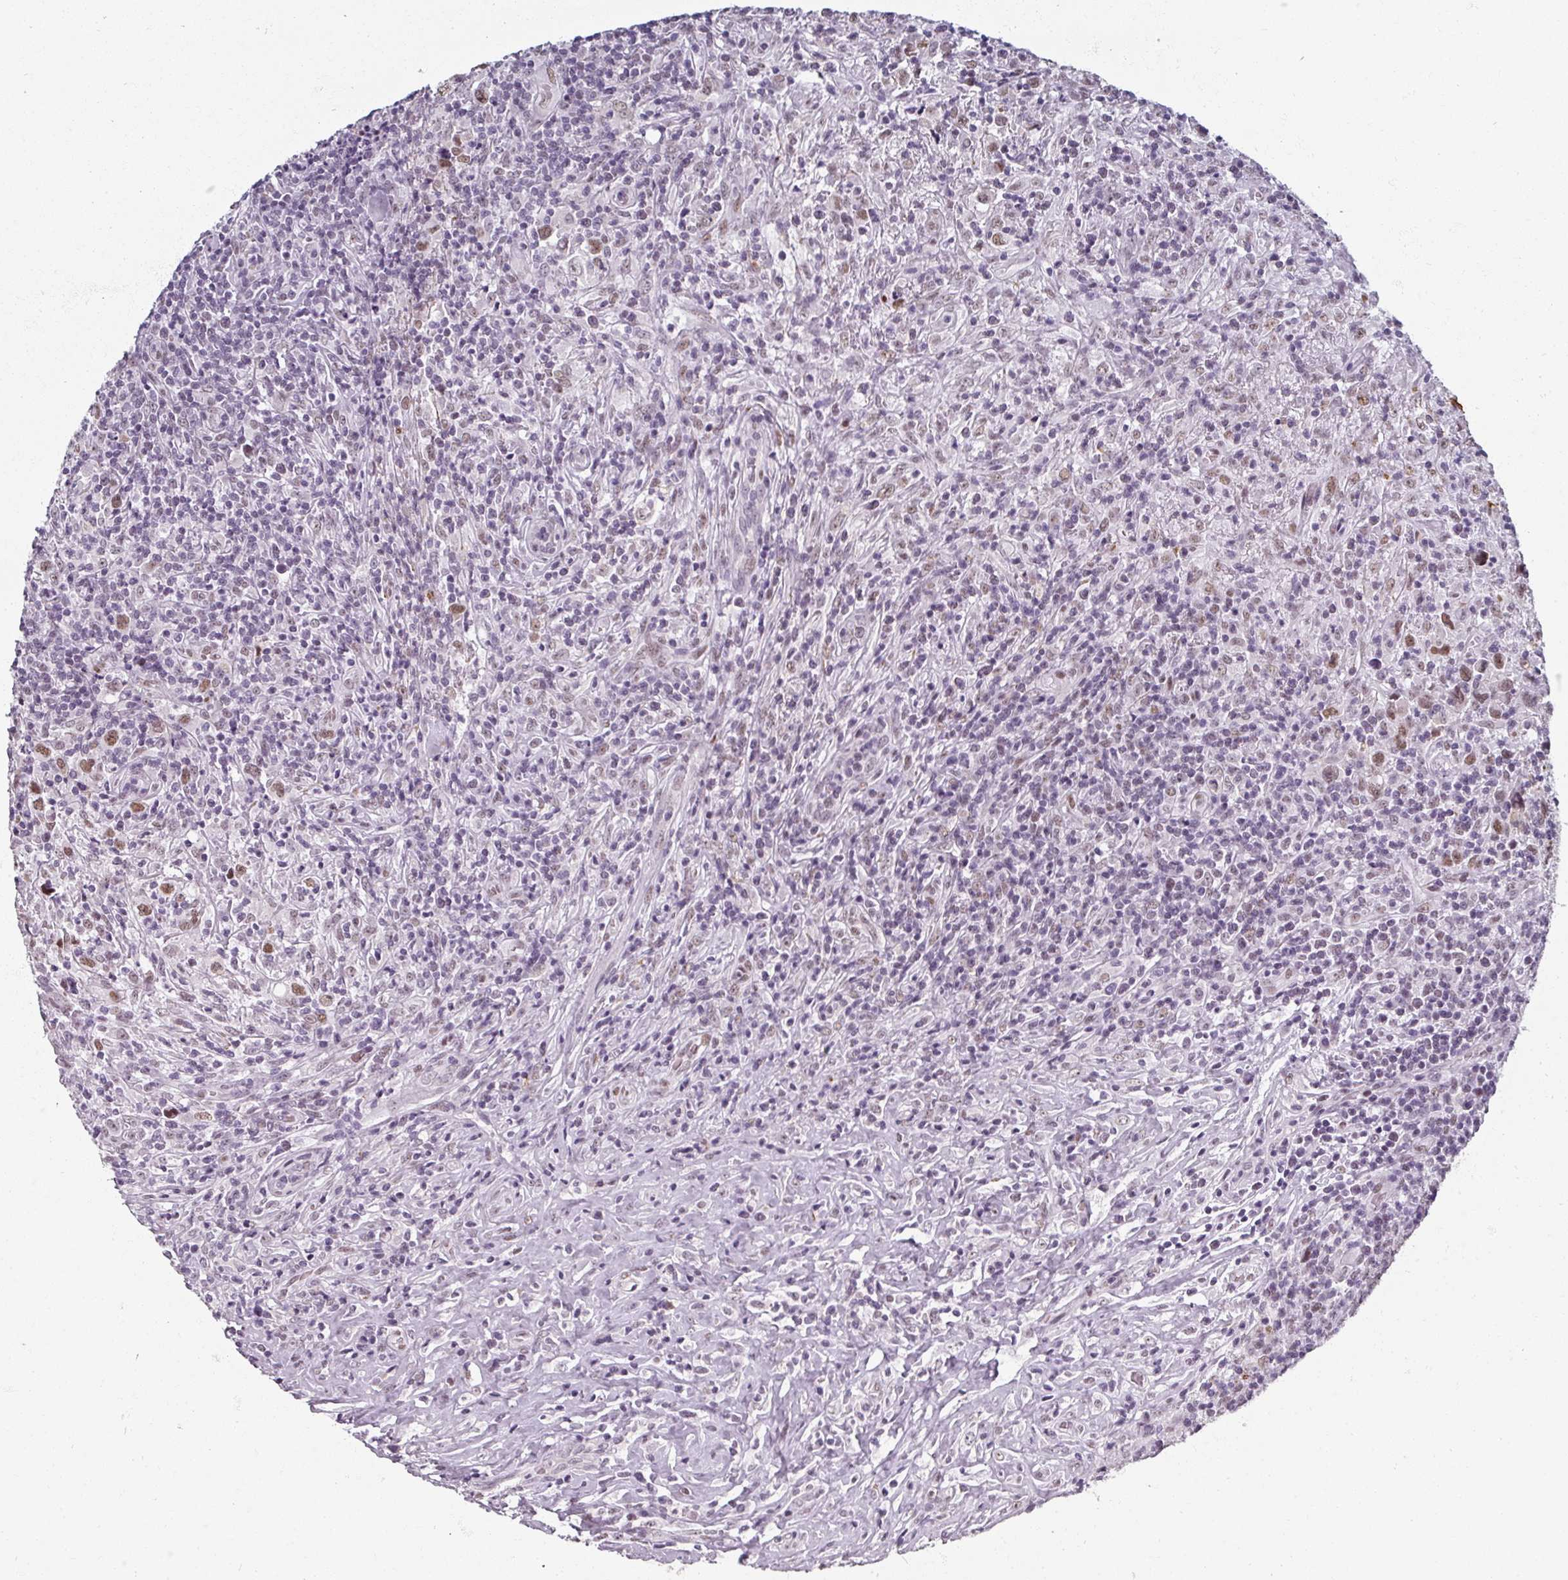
{"staining": {"intensity": "negative", "quantity": "none", "location": "none"}, "tissue": "lymphoma", "cell_type": "Tumor cells", "image_type": "cancer", "snomed": [{"axis": "morphology", "description": "Hodgkin's disease, NOS"}, {"axis": "topography", "description": "Lymph node"}], "caption": "IHC image of neoplastic tissue: lymphoma stained with DAB exhibits no significant protein staining in tumor cells. The staining is performed using DAB (3,3'-diaminobenzidine) brown chromogen with nuclei counter-stained in using hematoxylin.", "gene": "RIPOR3", "patient": {"sex": "female", "age": 18}}